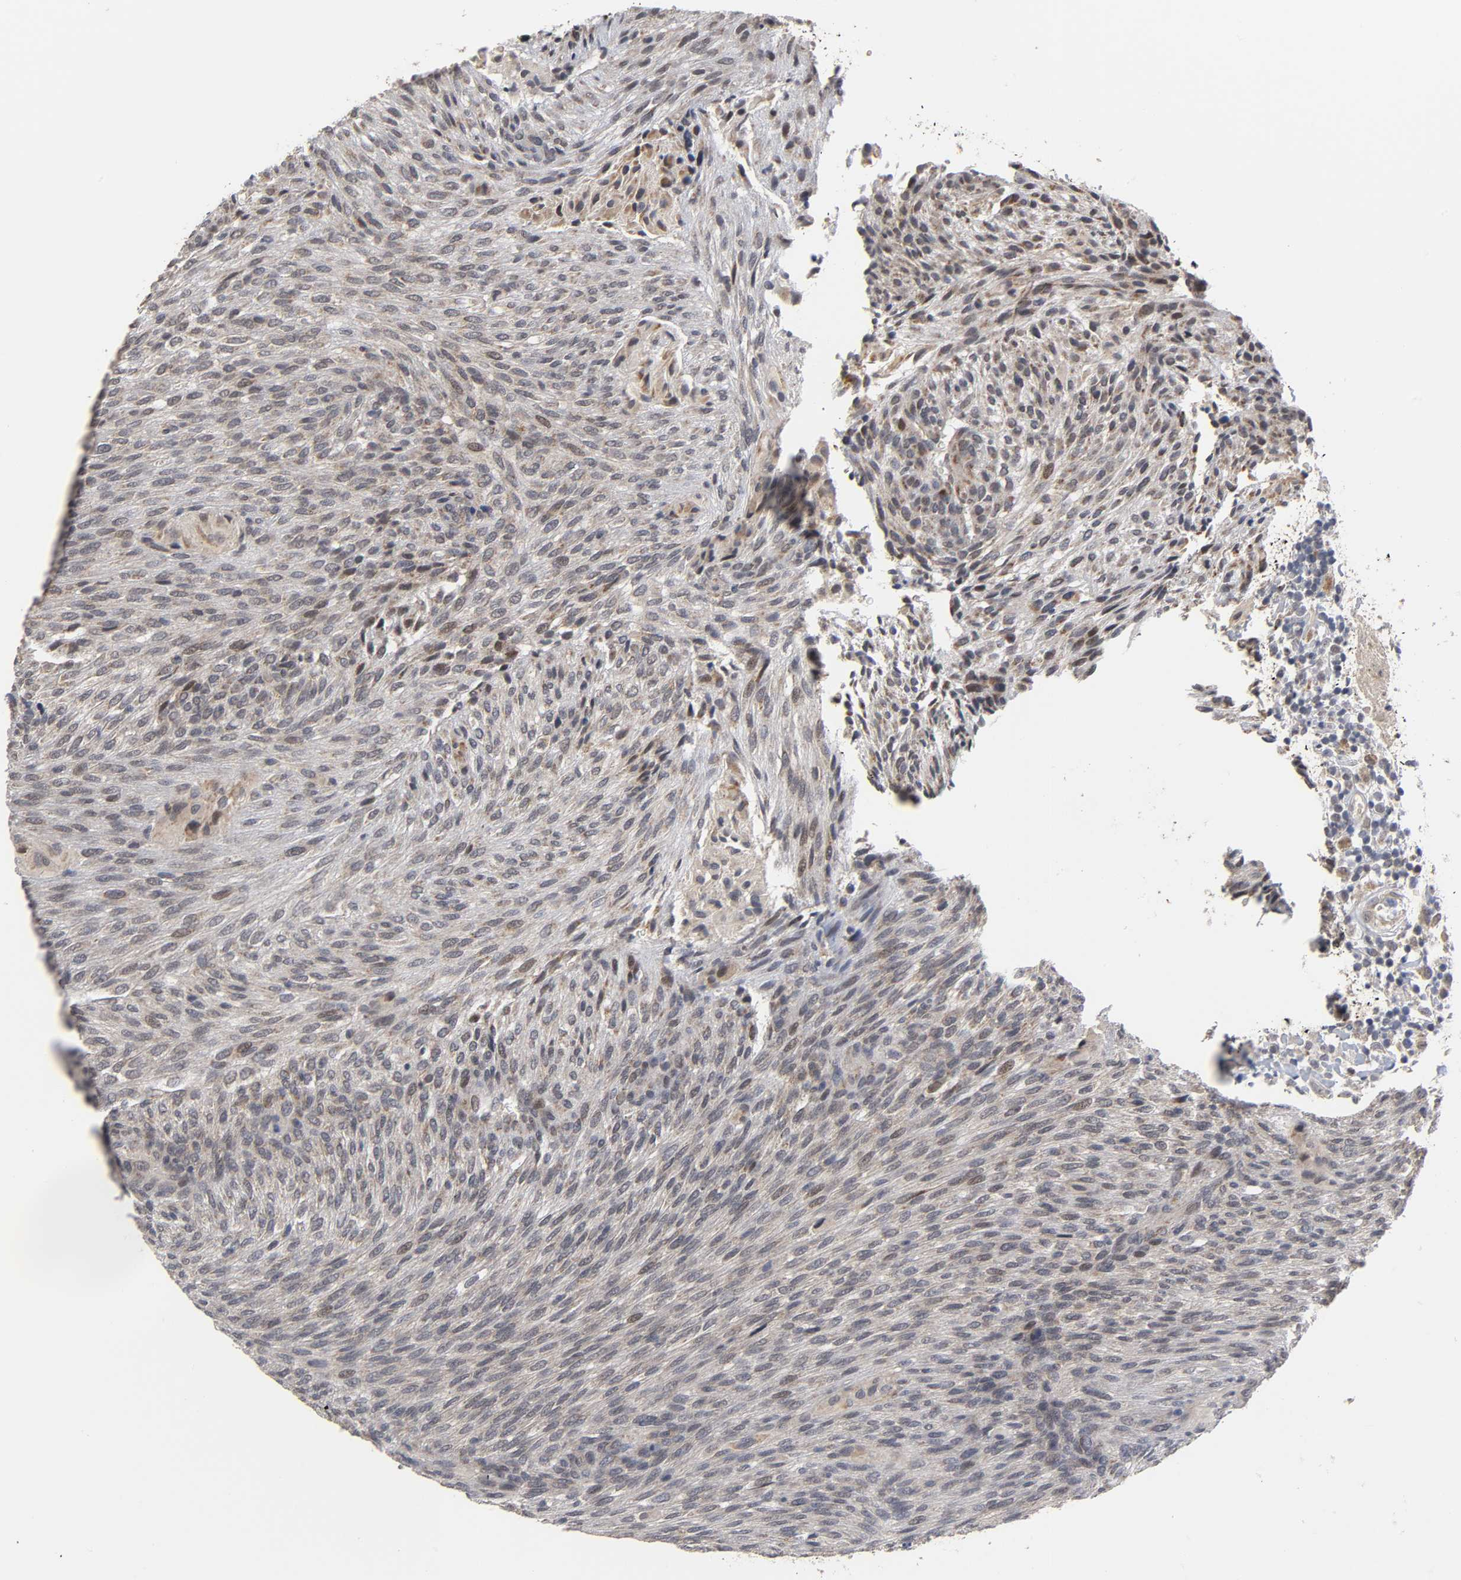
{"staining": {"intensity": "moderate", "quantity": "<25%", "location": "cytoplasmic/membranous,nuclear"}, "tissue": "glioma", "cell_type": "Tumor cells", "image_type": "cancer", "snomed": [{"axis": "morphology", "description": "Glioma, malignant, High grade"}, {"axis": "topography", "description": "Cerebral cortex"}], "caption": "Moderate cytoplasmic/membranous and nuclear protein positivity is seen in about <25% of tumor cells in malignant glioma (high-grade).", "gene": "GSTZ1", "patient": {"sex": "female", "age": 55}}